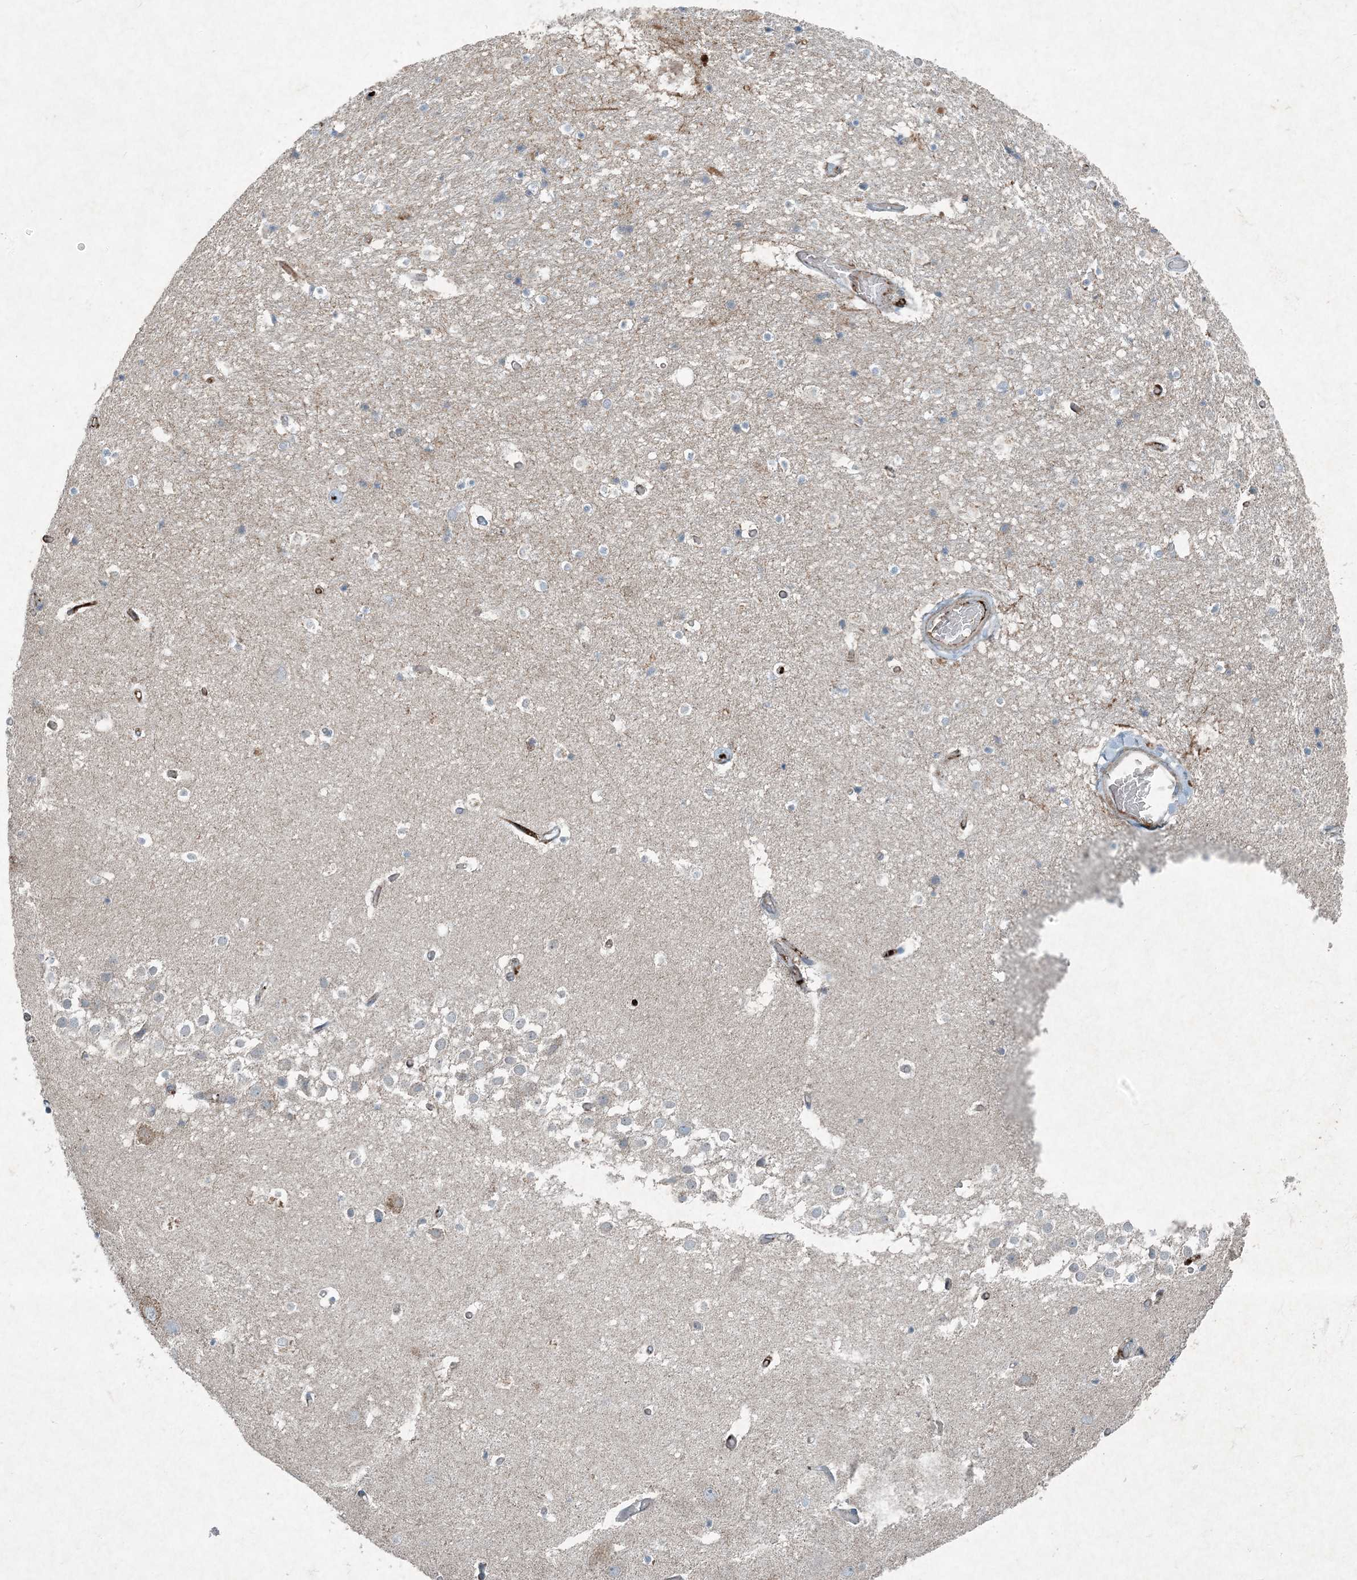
{"staining": {"intensity": "weak", "quantity": "<25%", "location": "cytoplasmic/membranous"}, "tissue": "hippocampus", "cell_type": "Glial cells", "image_type": "normal", "snomed": [{"axis": "morphology", "description": "Normal tissue, NOS"}, {"axis": "topography", "description": "Hippocampus"}], "caption": "Immunohistochemistry histopathology image of unremarkable hippocampus: hippocampus stained with DAB shows no significant protein staining in glial cells.", "gene": "APOM", "patient": {"sex": "female", "age": 52}}